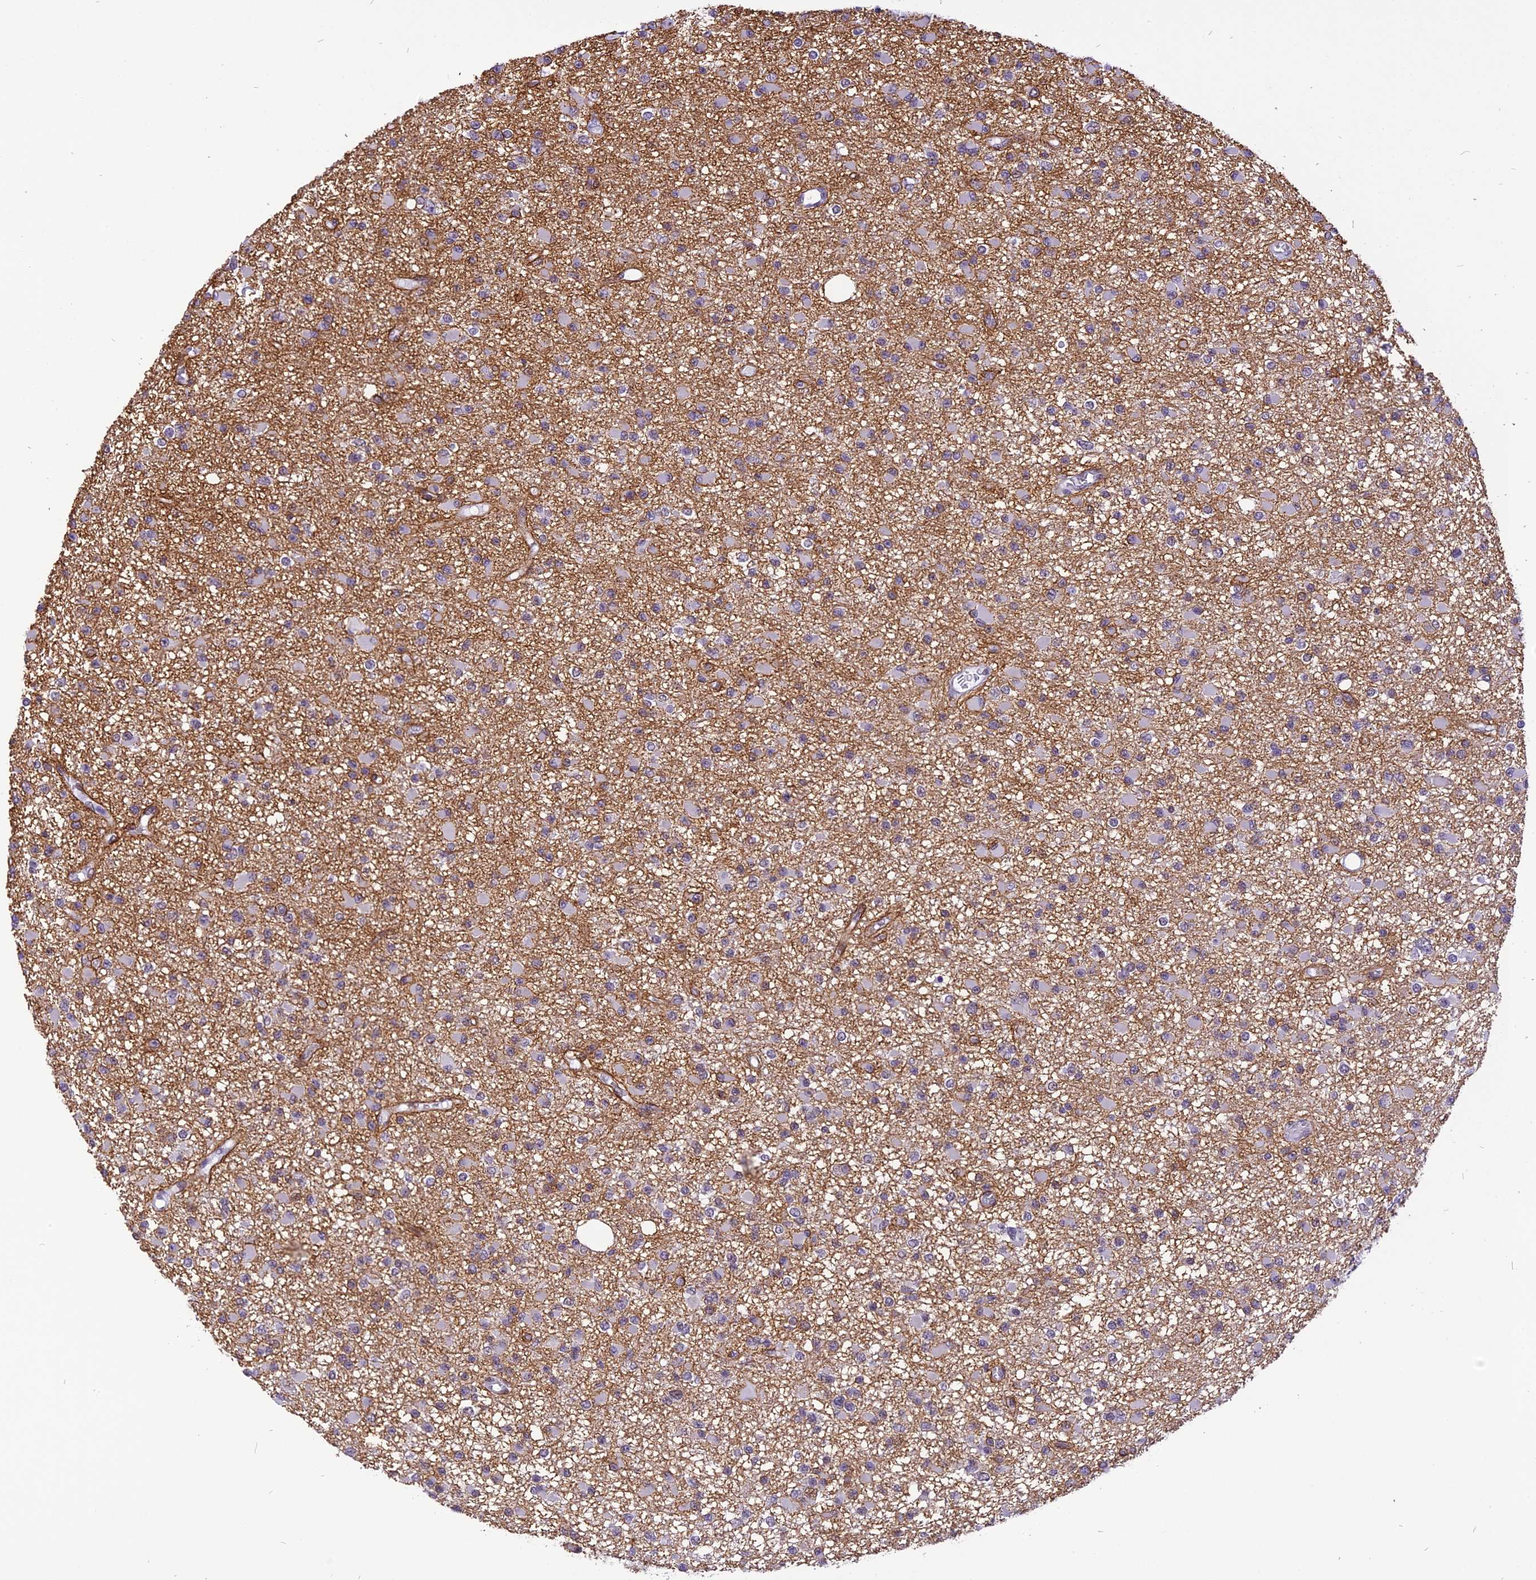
{"staining": {"intensity": "negative", "quantity": "none", "location": "none"}, "tissue": "glioma", "cell_type": "Tumor cells", "image_type": "cancer", "snomed": [{"axis": "morphology", "description": "Glioma, malignant, Low grade"}, {"axis": "topography", "description": "Brain"}], "caption": "A histopathology image of human glioma is negative for staining in tumor cells.", "gene": "IRF2BP1", "patient": {"sex": "female", "age": 22}}